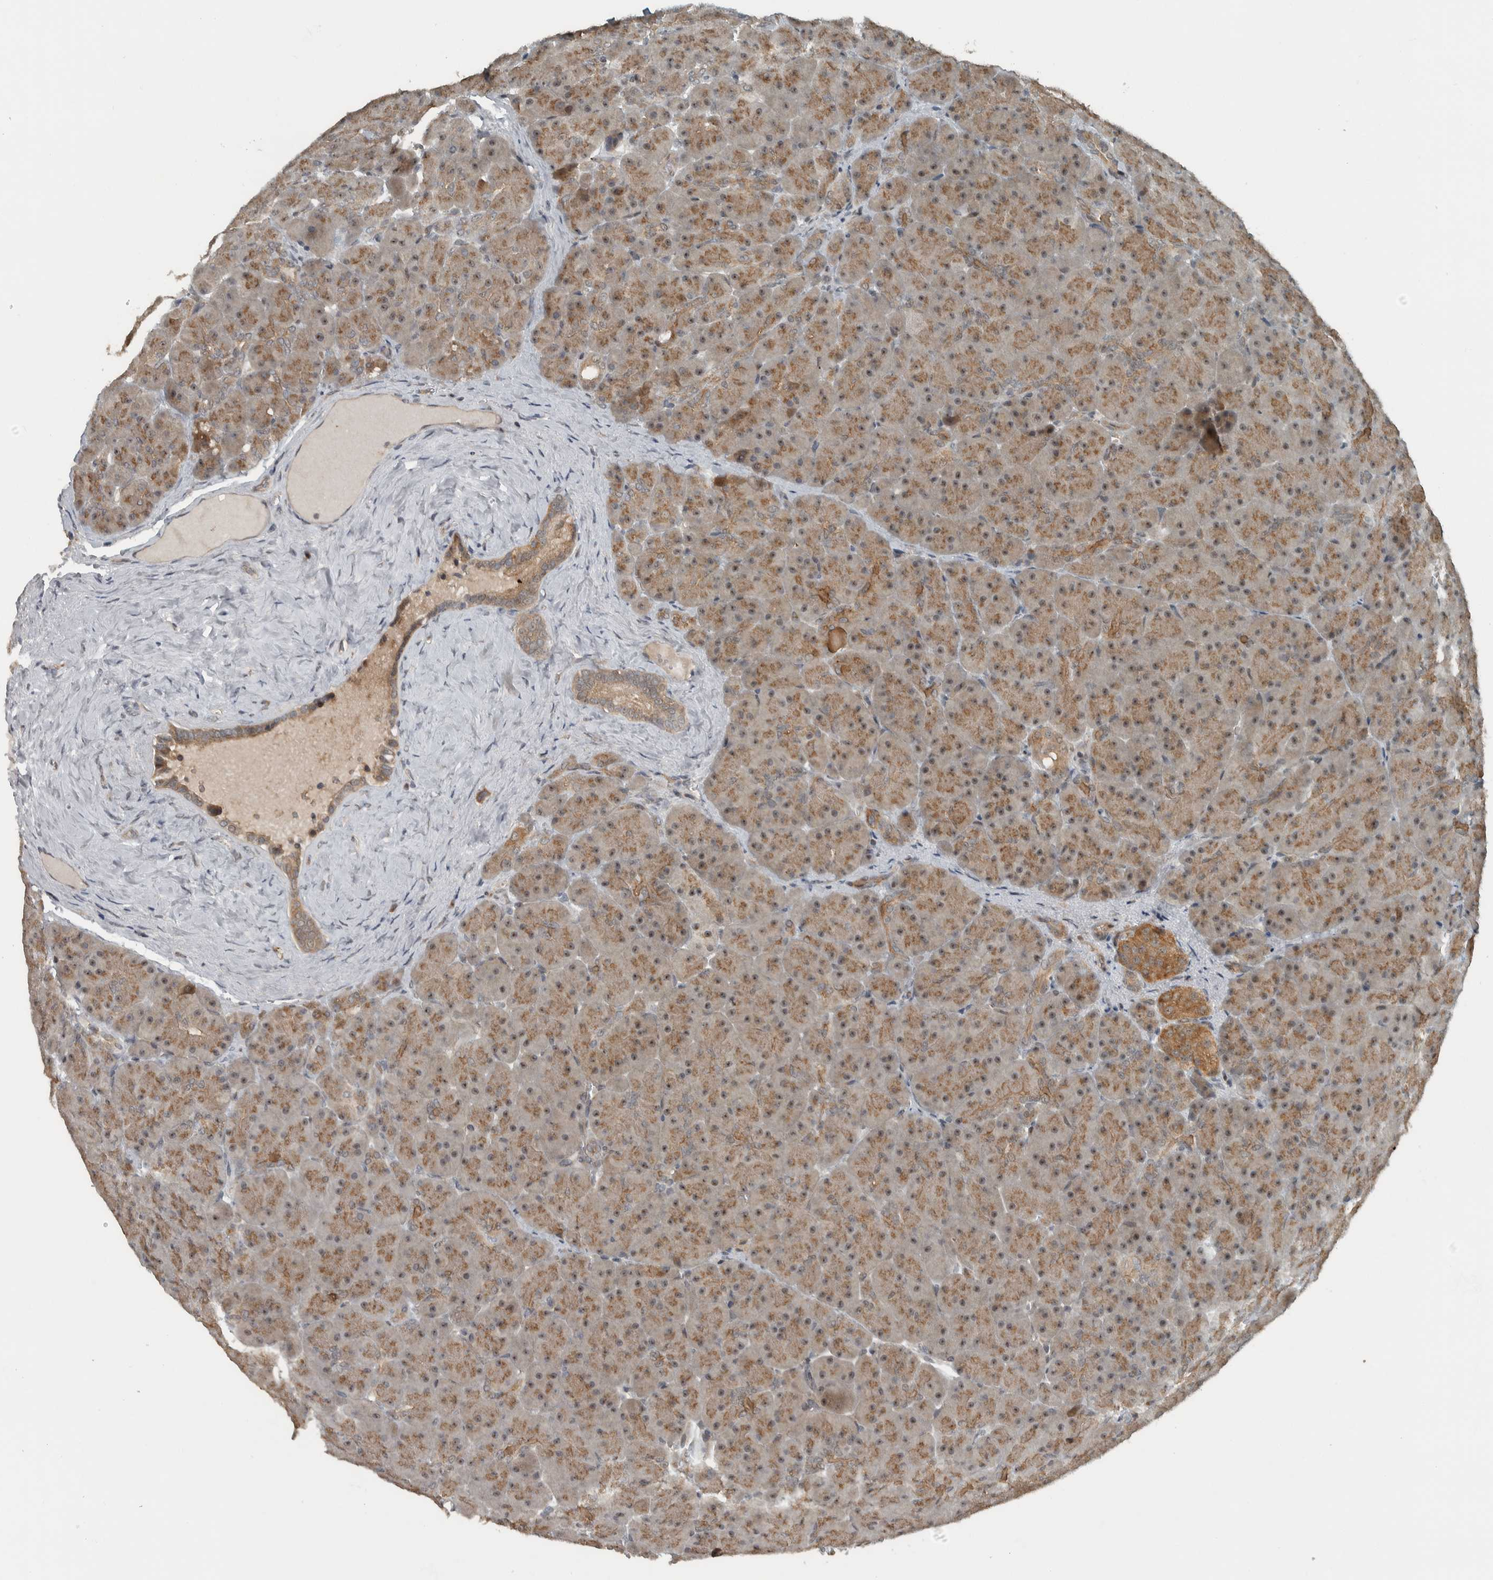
{"staining": {"intensity": "moderate", "quantity": ">75%", "location": "cytoplasmic/membranous"}, "tissue": "pancreas", "cell_type": "Exocrine glandular cells", "image_type": "normal", "snomed": [{"axis": "morphology", "description": "Normal tissue, NOS"}, {"axis": "topography", "description": "Pancreas"}], "caption": "IHC staining of benign pancreas, which demonstrates medium levels of moderate cytoplasmic/membranous staining in about >75% of exocrine glandular cells indicating moderate cytoplasmic/membranous protein staining. The staining was performed using DAB (brown) for protein detection and nuclei were counterstained in hematoxylin (blue).", "gene": "NAPG", "patient": {"sex": "male", "age": 66}}